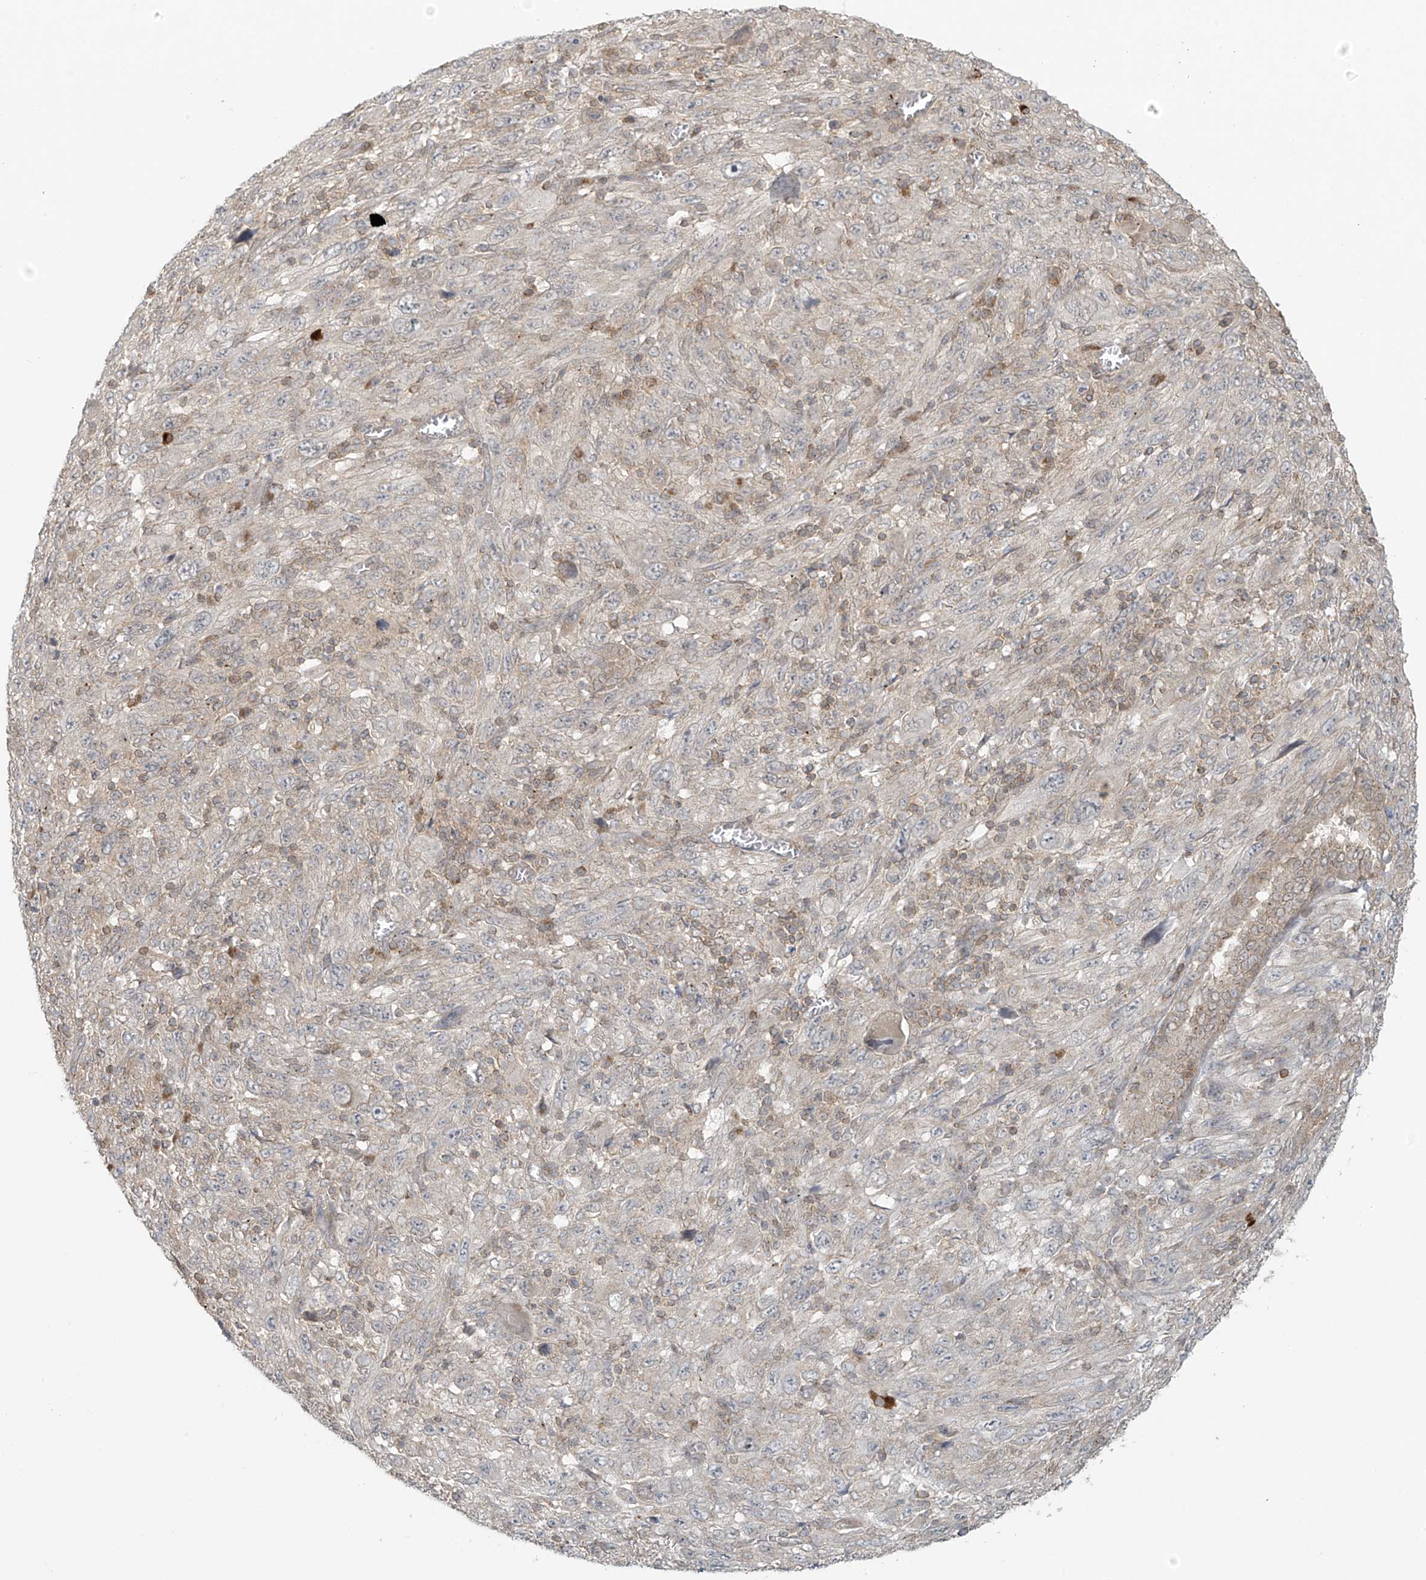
{"staining": {"intensity": "negative", "quantity": "none", "location": "none"}, "tissue": "melanoma", "cell_type": "Tumor cells", "image_type": "cancer", "snomed": [{"axis": "morphology", "description": "Malignant melanoma, Metastatic site"}, {"axis": "topography", "description": "Skin"}], "caption": "Photomicrograph shows no protein expression in tumor cells of melanoma tissue. The staining was performed using DAB to visualize the protein expression in brown, while the nuclei were stained in blue with hematoxylin (Magnification: 20x).", "gene": "HDDC2", "patient": {"sex": "female", "age": 56}}